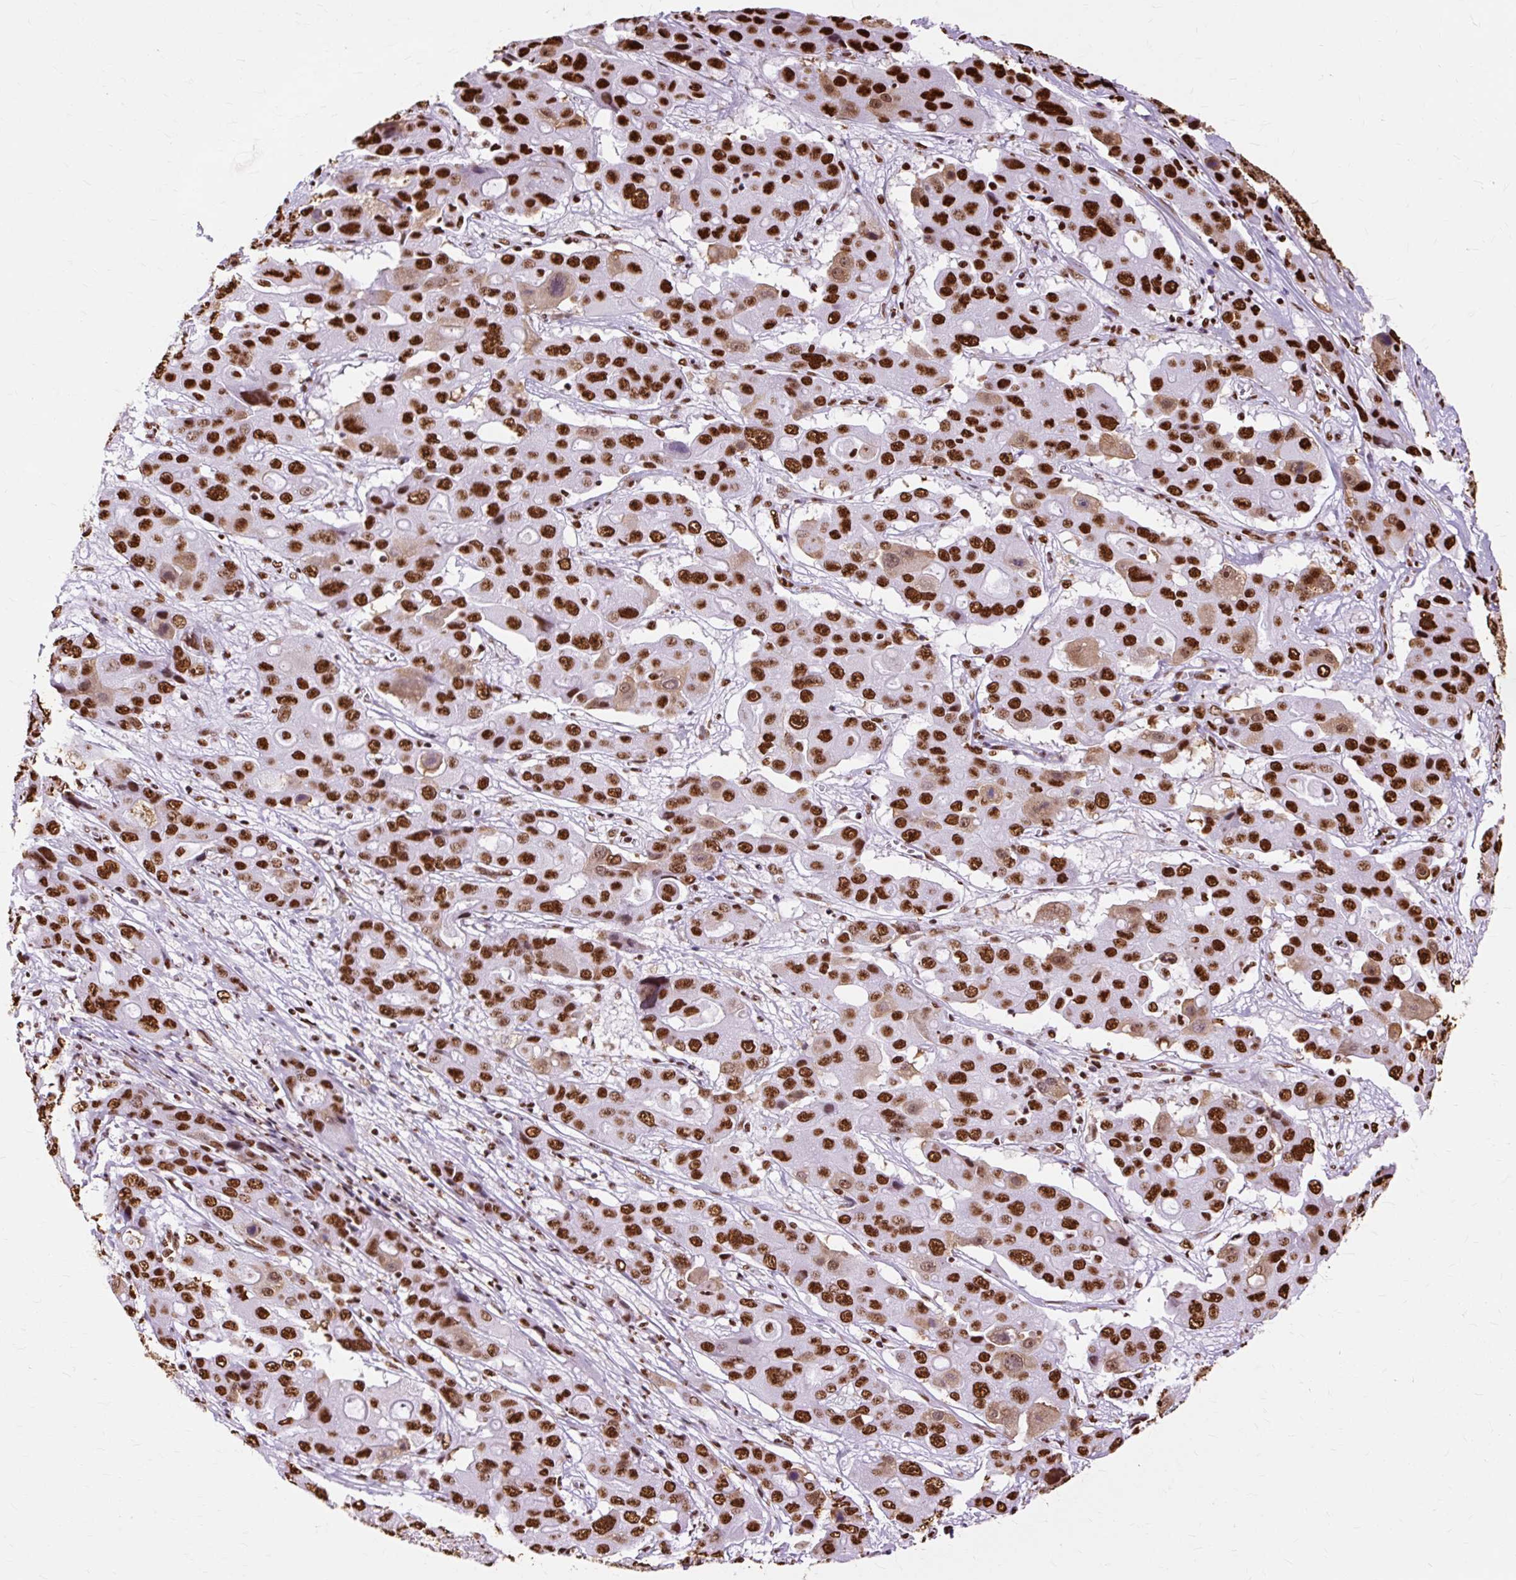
{"staining": {"intensity": "strong", "quantity": ">75%", "location": "nuclear"}, "tissue": "liver cancer", "cell_type": "Tumor cells", "image_type": "cancer", "snomed": [{"axis": "morphology", "description": "Cholangiocarcinoma"}, {"axis": "topography", "description": "Liver"}], "caption": "The micrograph reveals immunohistochemical staining of liver cancer. There is strong nuclear positivity is appreciated in about >75% of tumor cells.", "gene": "XRCC6", "patient": {"sex": "male", "age": 67}}